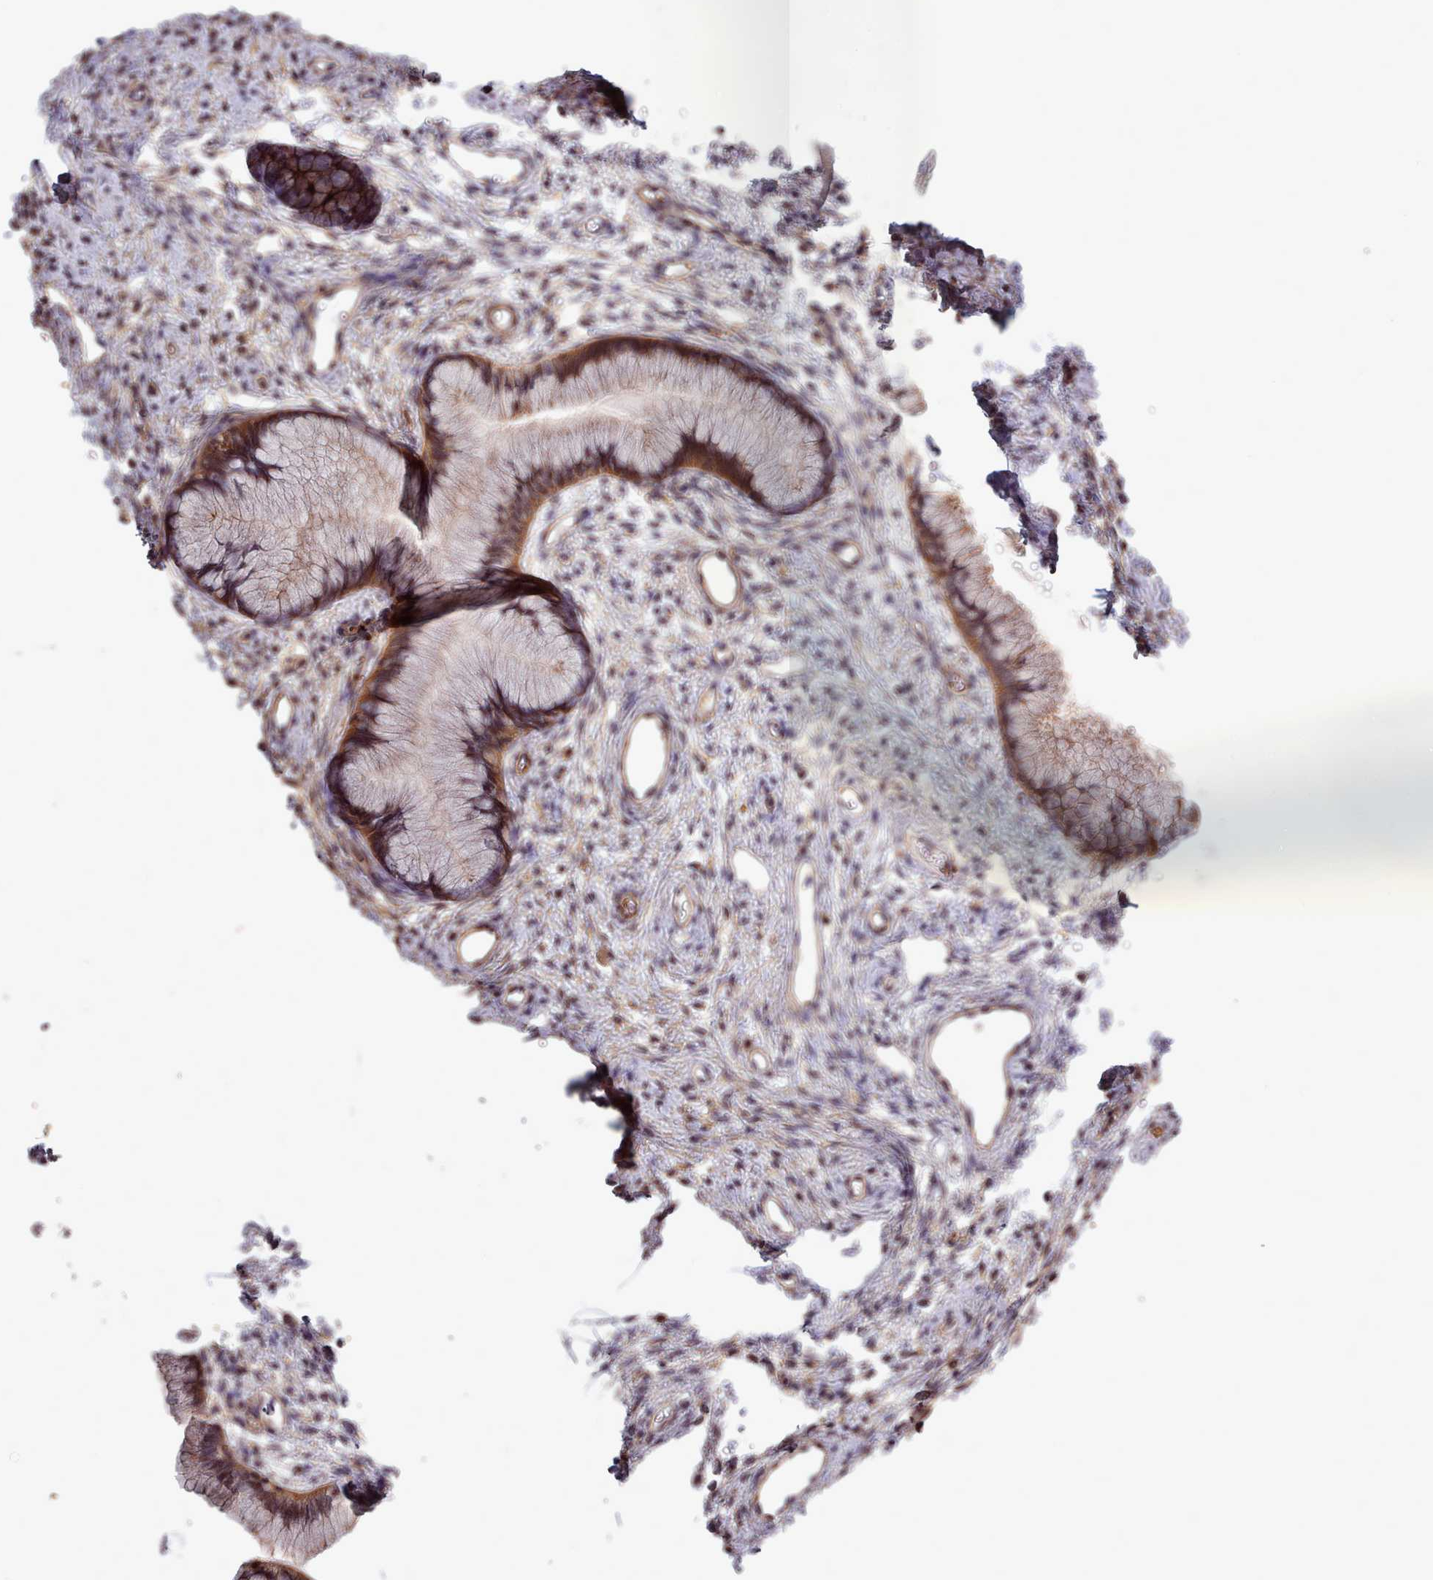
{"staining": {"intensity": "moderate", "quantity": ">75%", "location": "cytoplasmic/membranous"}, "tissue": "cervix", "cell_type": "Glandular cells", "image_type": "normal", "snomed": [{"axis": "morphology", "description": "Normal tissue, NOS"}, {"axis": "topography", "description": "Cervix"}], "caption": "The micrograph exhibits a brown stain indicating the presence of a protein in the cytoplasmic/membranous of glandular cells in cervix.", "gene": "STUB1", "patient": {"sex": "female", "age": 42}}